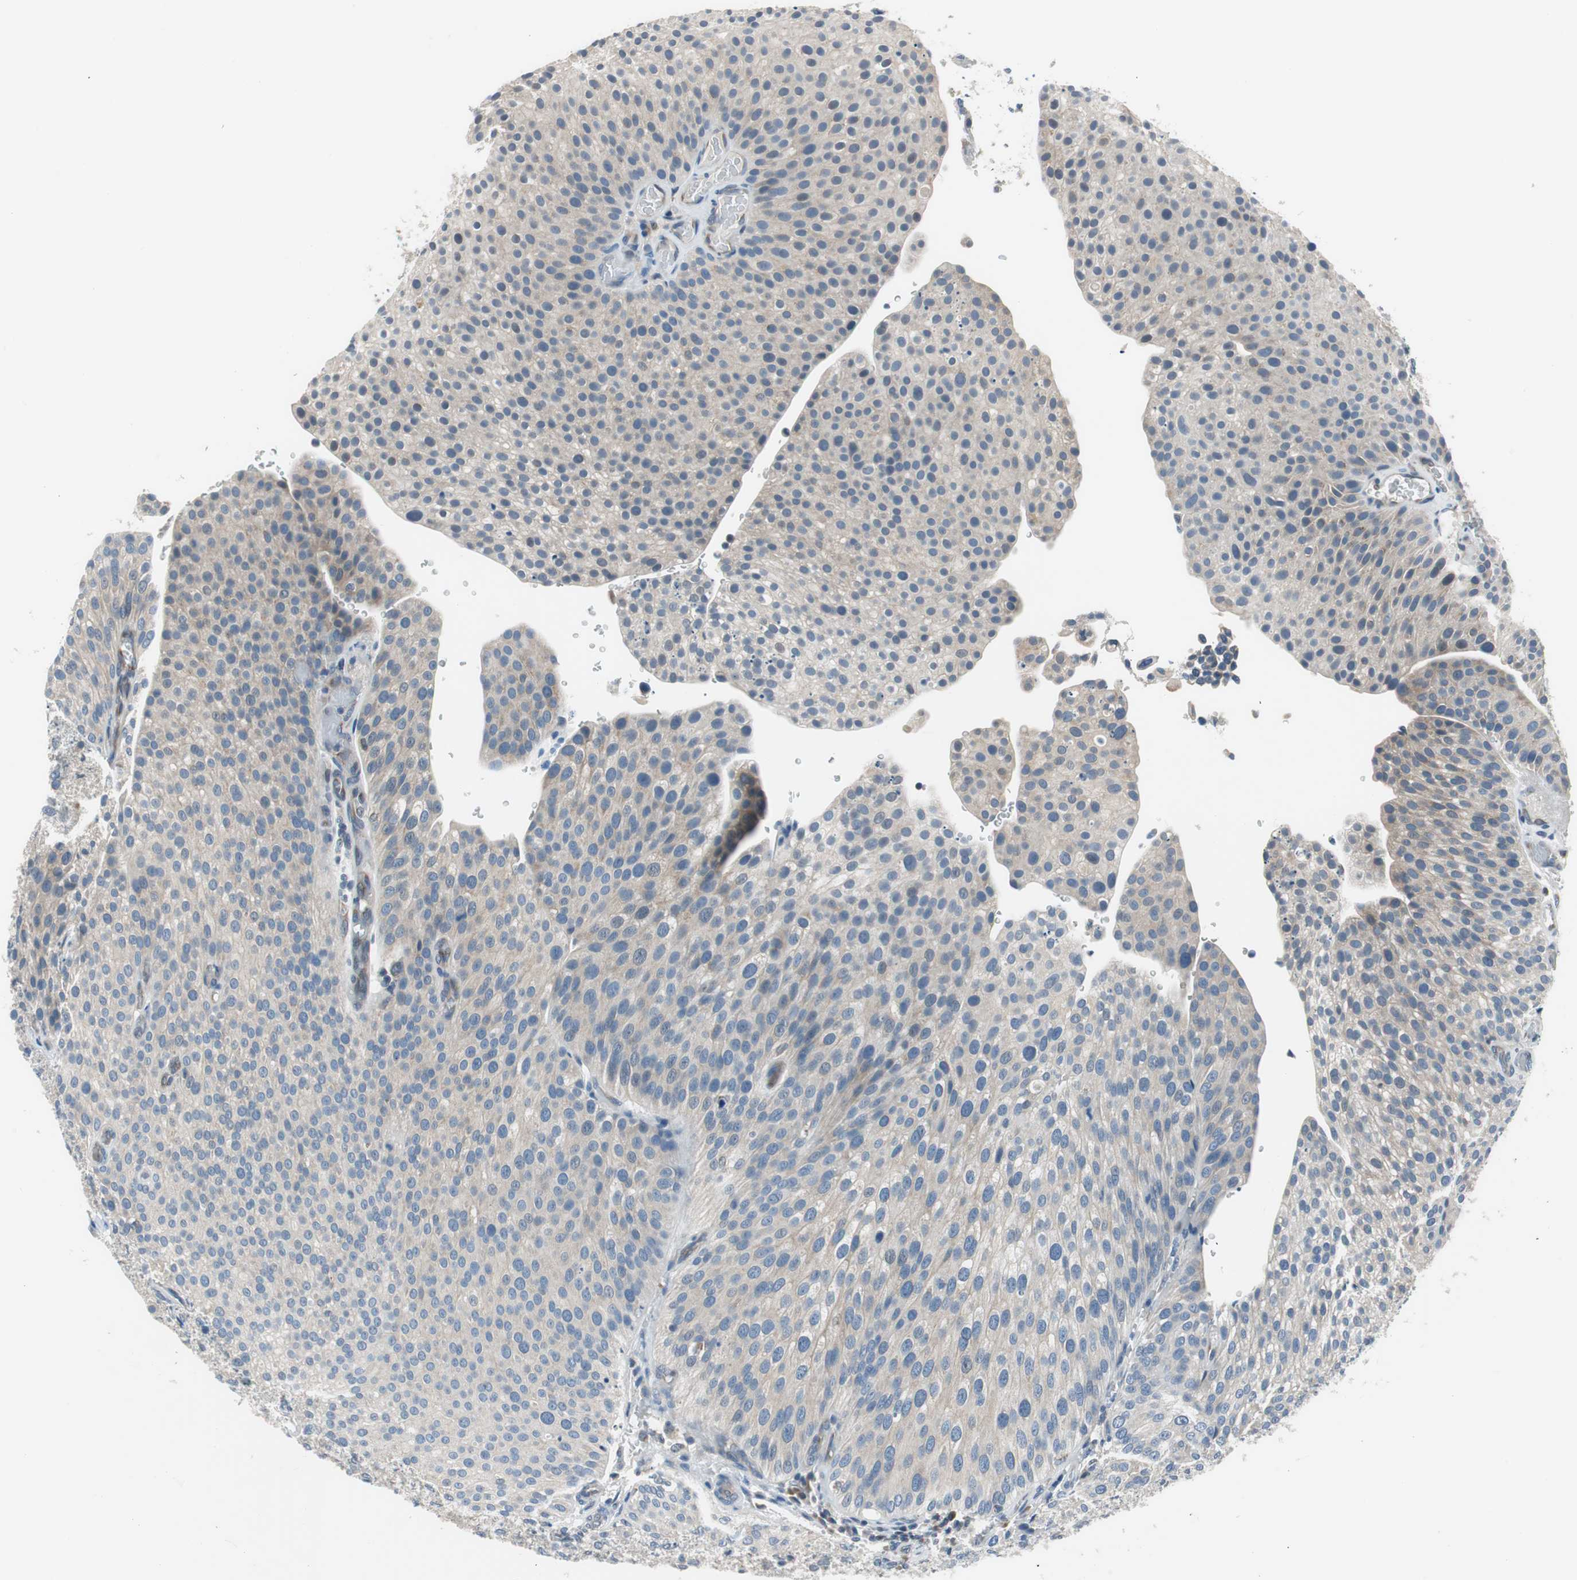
{"staining": {"intensity": "negative", "quantity": "none", "location": "none"}, "tissue": "urothelial cancer", "cell_type": "Tumor cells", "image_type": "cancer", "snomed": [{"axis": "morphology", "description": "Urothelial carcinoma, Low grade"}, {"axis": "topography", "description": "Smooth muscle"}, {"axis": "topography", "description": "Urinary bladder"}], "caption": "Human urothelial cancer stained for a protein using immunohistochemistry (IHC) demonstrates no staining in tumor cells.", "gene": "PLAA", "patient": {"sex": "male", "age": 60}}